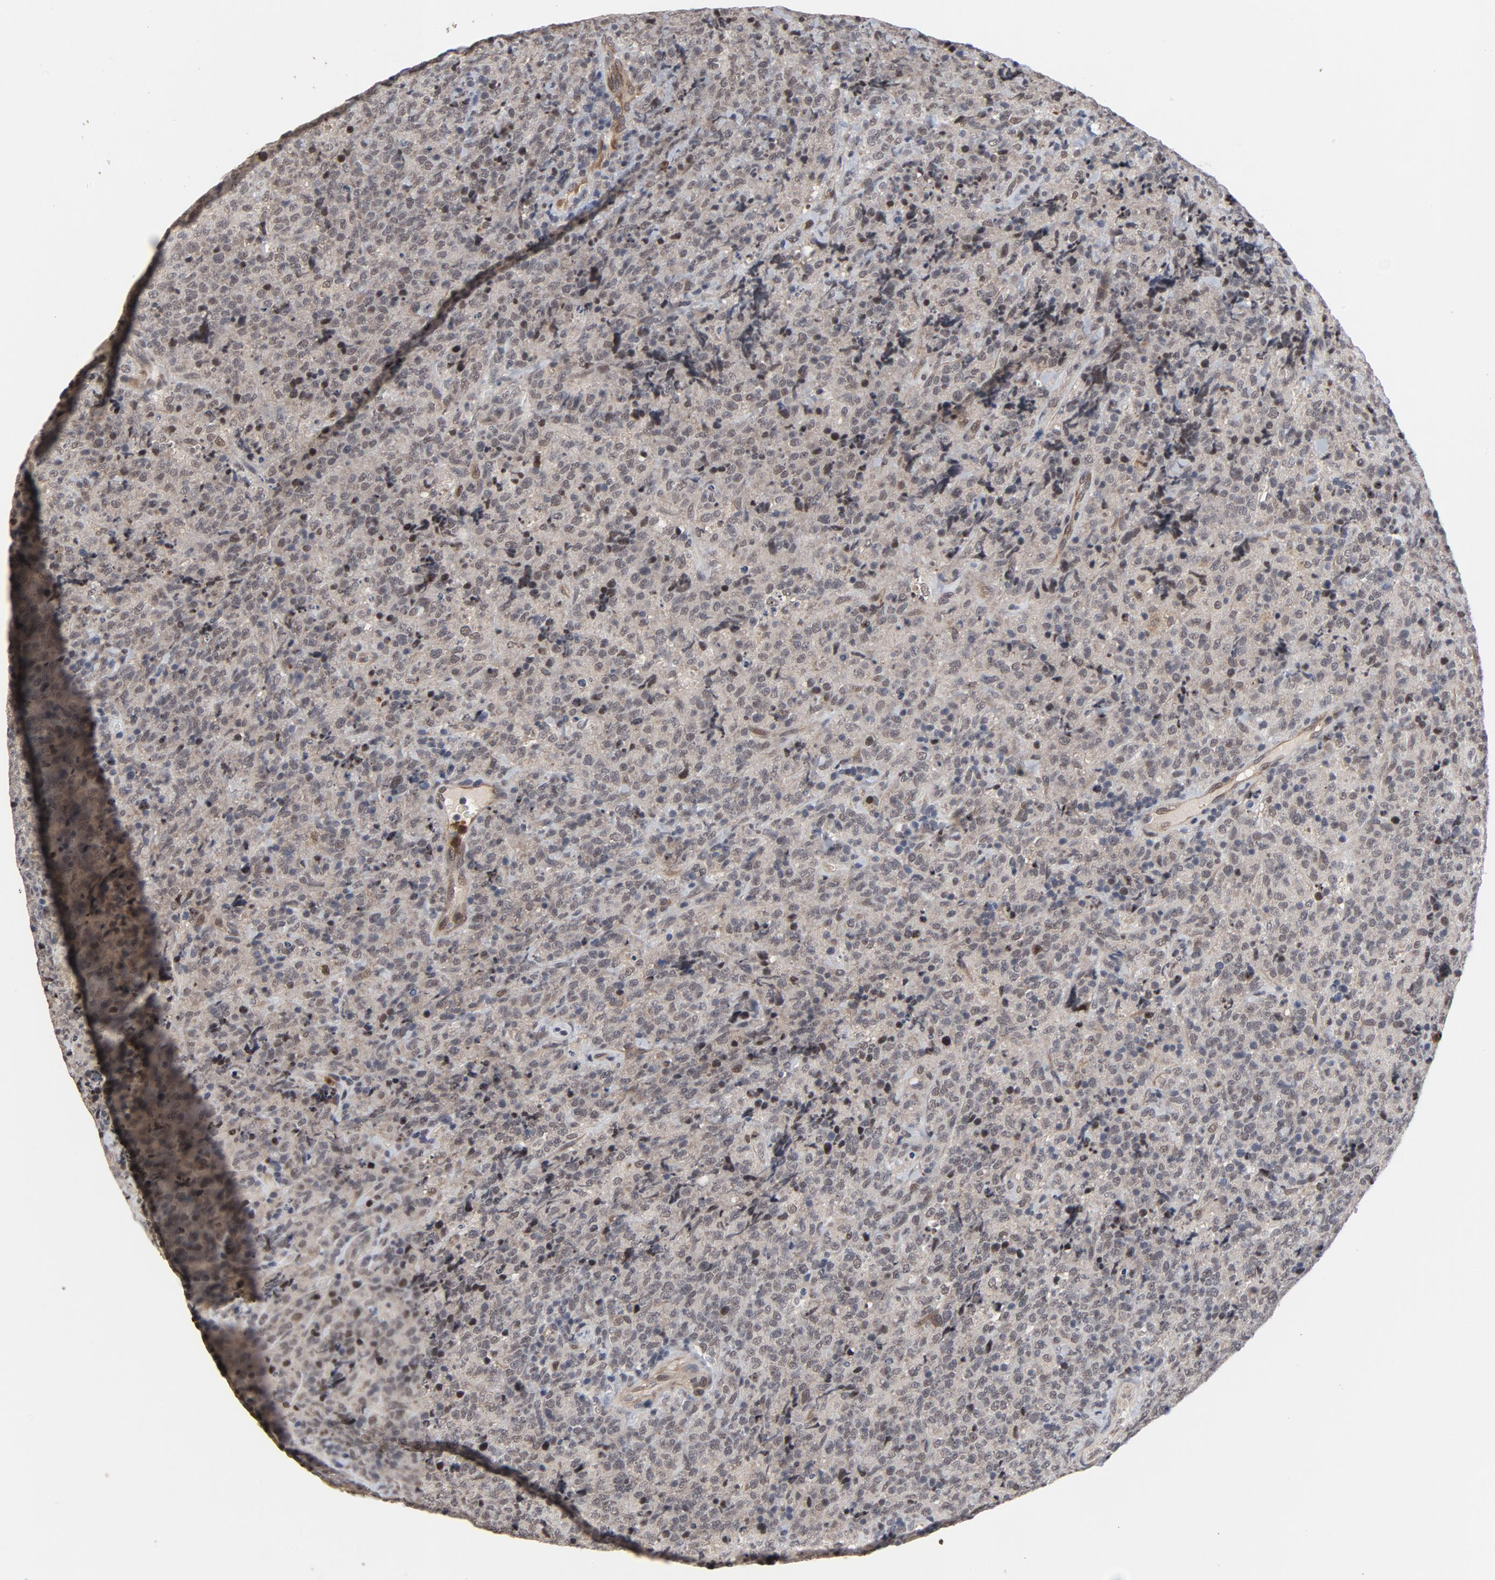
{"staining": {"intensity": "negative", "quantity": "none", "location": "none"}, "tissue": "lymphoma", "cell_type": "Tumor cells", "image_type": "cancer", "snomed": [{"axis": "morphology", "description": "Malignant lymphoma, non-Hodgkin's type, High grade"}, {"axis": "topography", "description": "Tonsil"}], "caption": "The photomicrograph demonstrates no staining of tumor cells in lymphoma.", "gene": "RTL5", "patient": {"sex": "female", "age": 36}}